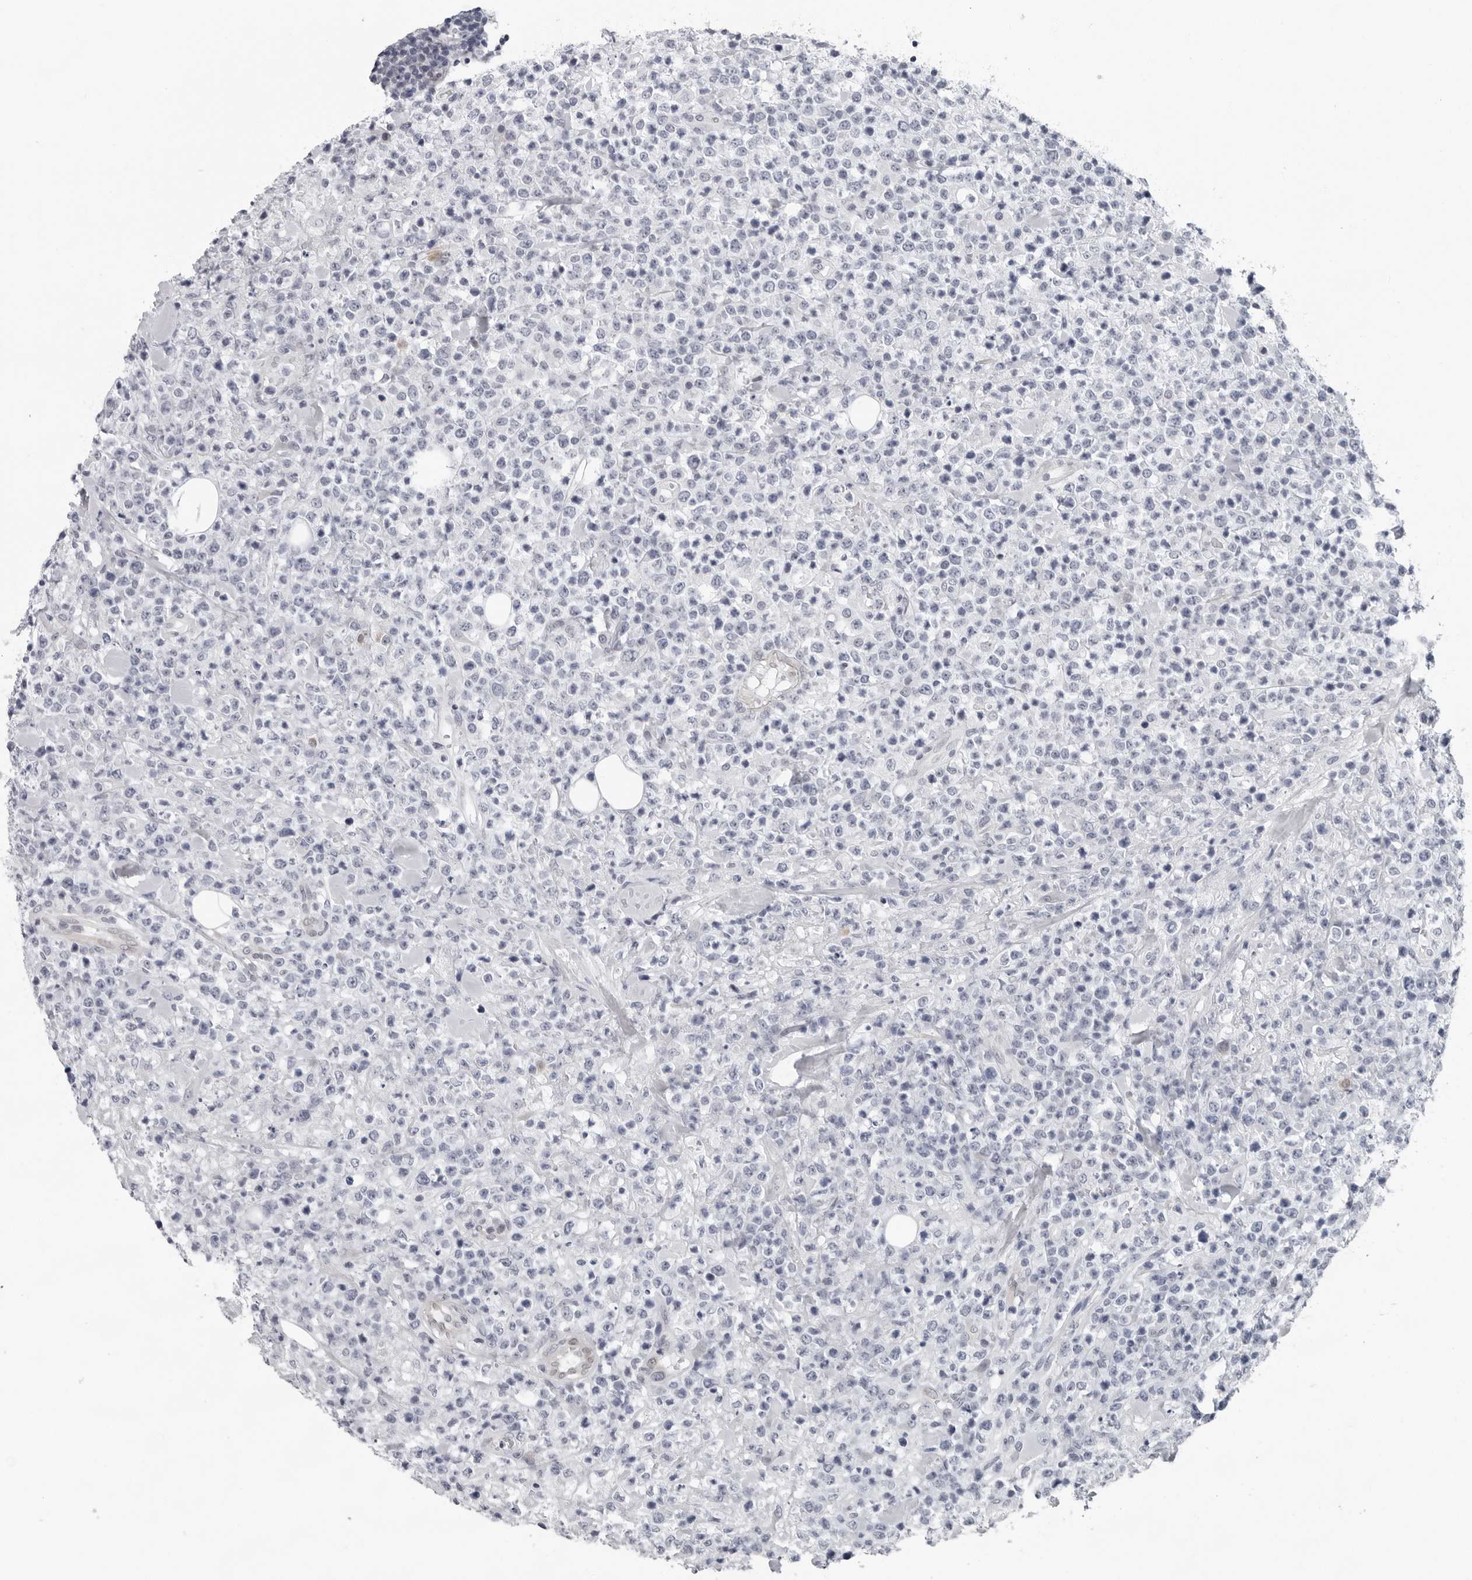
{"staining": {"intensity": "negative", "quantity": "none", "location": "none"}, "tissue": "lymphoma", "cell_type": "Tumor cells", "image_type": "cancer", "snomed": [{"axis": "morphology", "description": "Malignant lymphoma, non-Hodgkin's type, High grade"}, {"axis": "topography", "description": "Colon"}], "caption": "IHC photomicrograph of neoplastic tissue: high-grade malignant lymphoma, non-Hodgkin's type stained with DAB (3,3'-diaminobenzidine) displays no significant protein staining in tumor cells. (DAB (3,3'-diaminobenzidine) immunohistochemistry with hematoxylin counter stain).", "gene": "CCDC28B", "patient": {"sex": "female", "age": 53}}